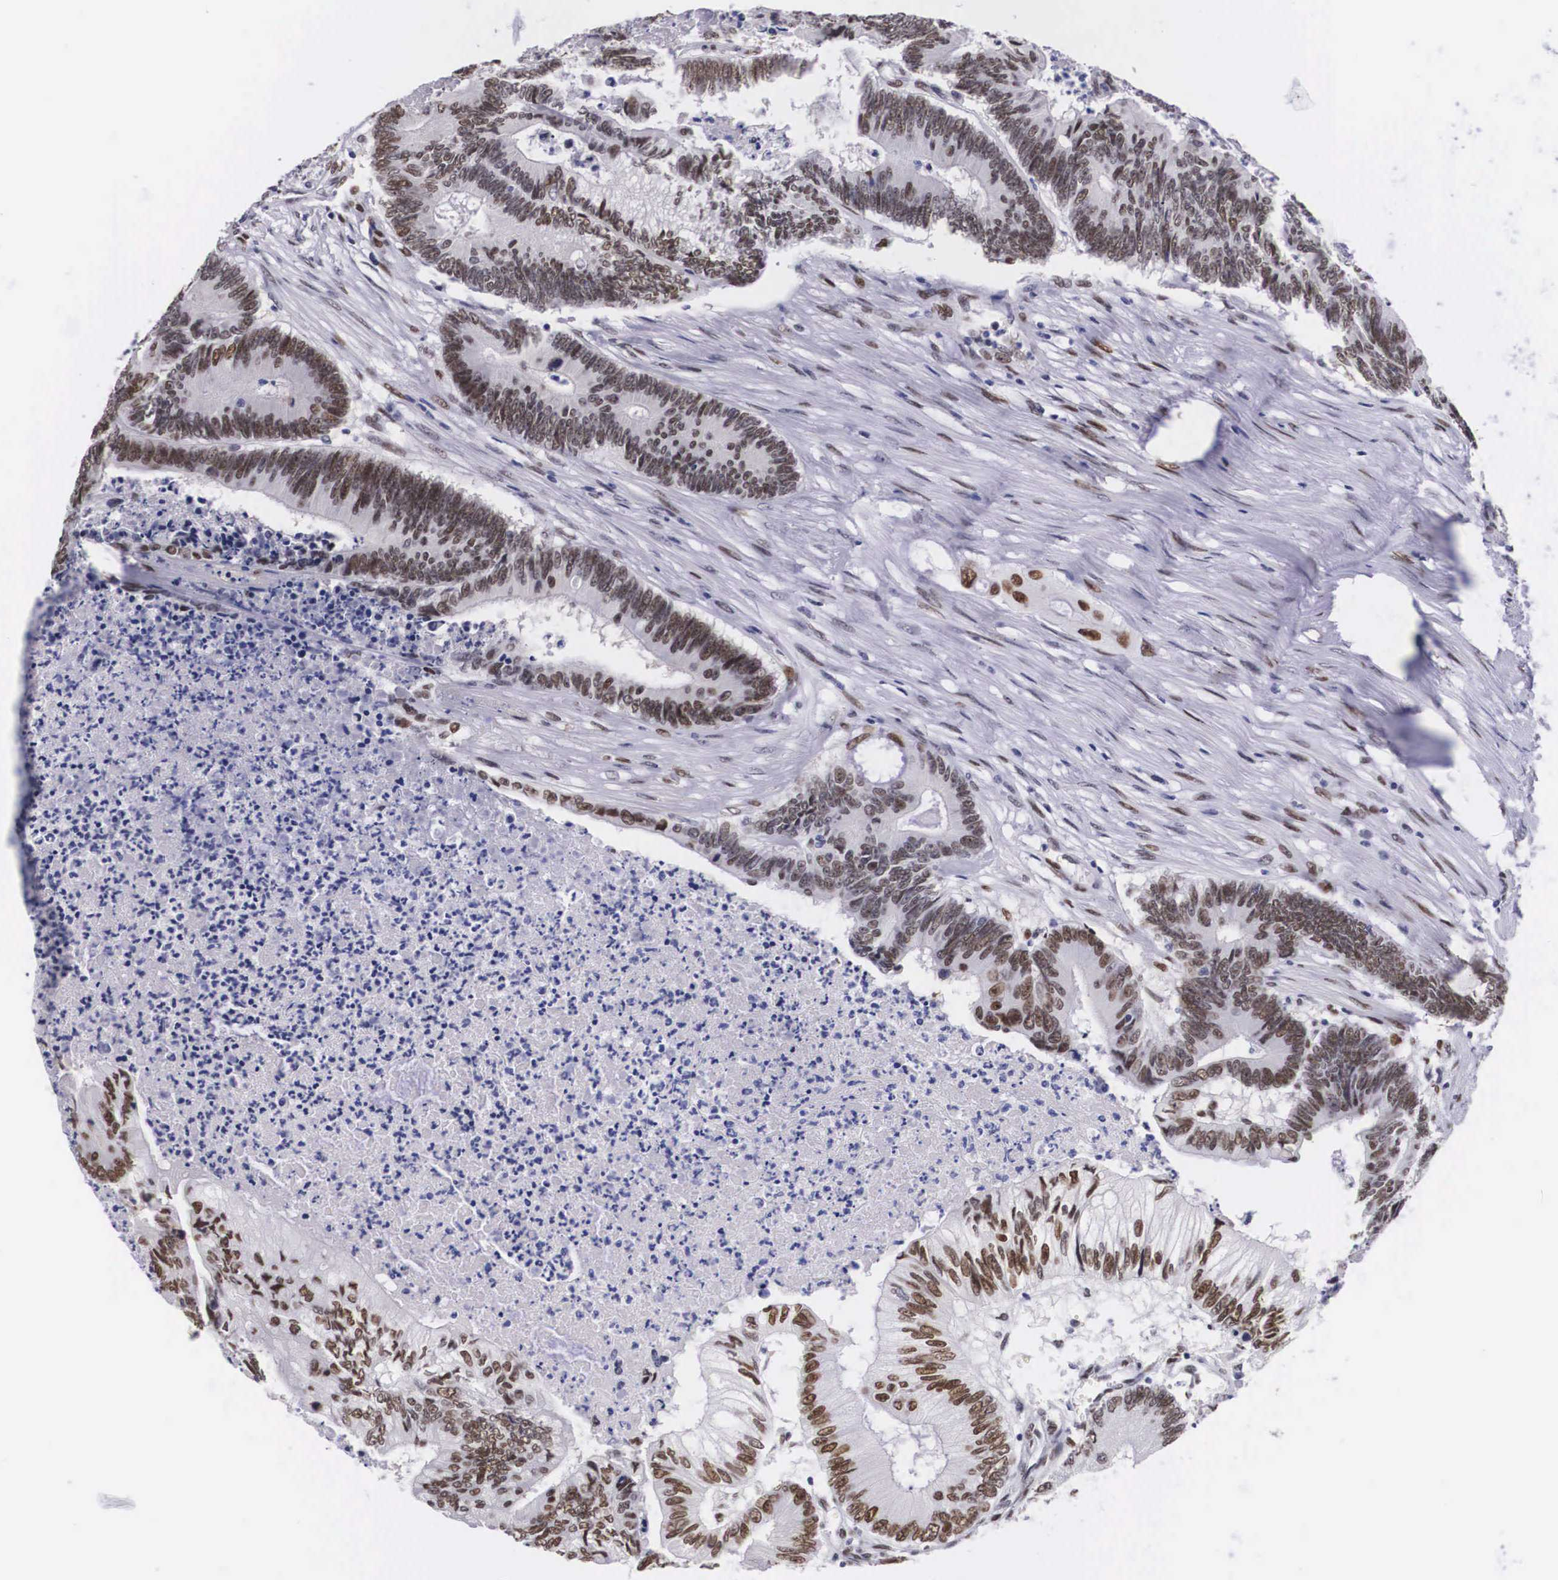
{"staining": {"intensity": "strong", "quantity": ">75%", "location": "nuclear"}, "tissue": "colorectal cancer", "cell_type": "Tumor cells", "image_type": "cancer", "snomed": [{"axis": "morphology", "description": "Adenocarcinoma, NOS"}, {"axis": "topography", "description": "Colon"}], "caption": "The immunohistochemical stain shows strong nuclear expression in tumor cells of colorectal cancer tissue.", "gene": "KHDRBS3", "patient": {"sex": "male", "age": 65}}